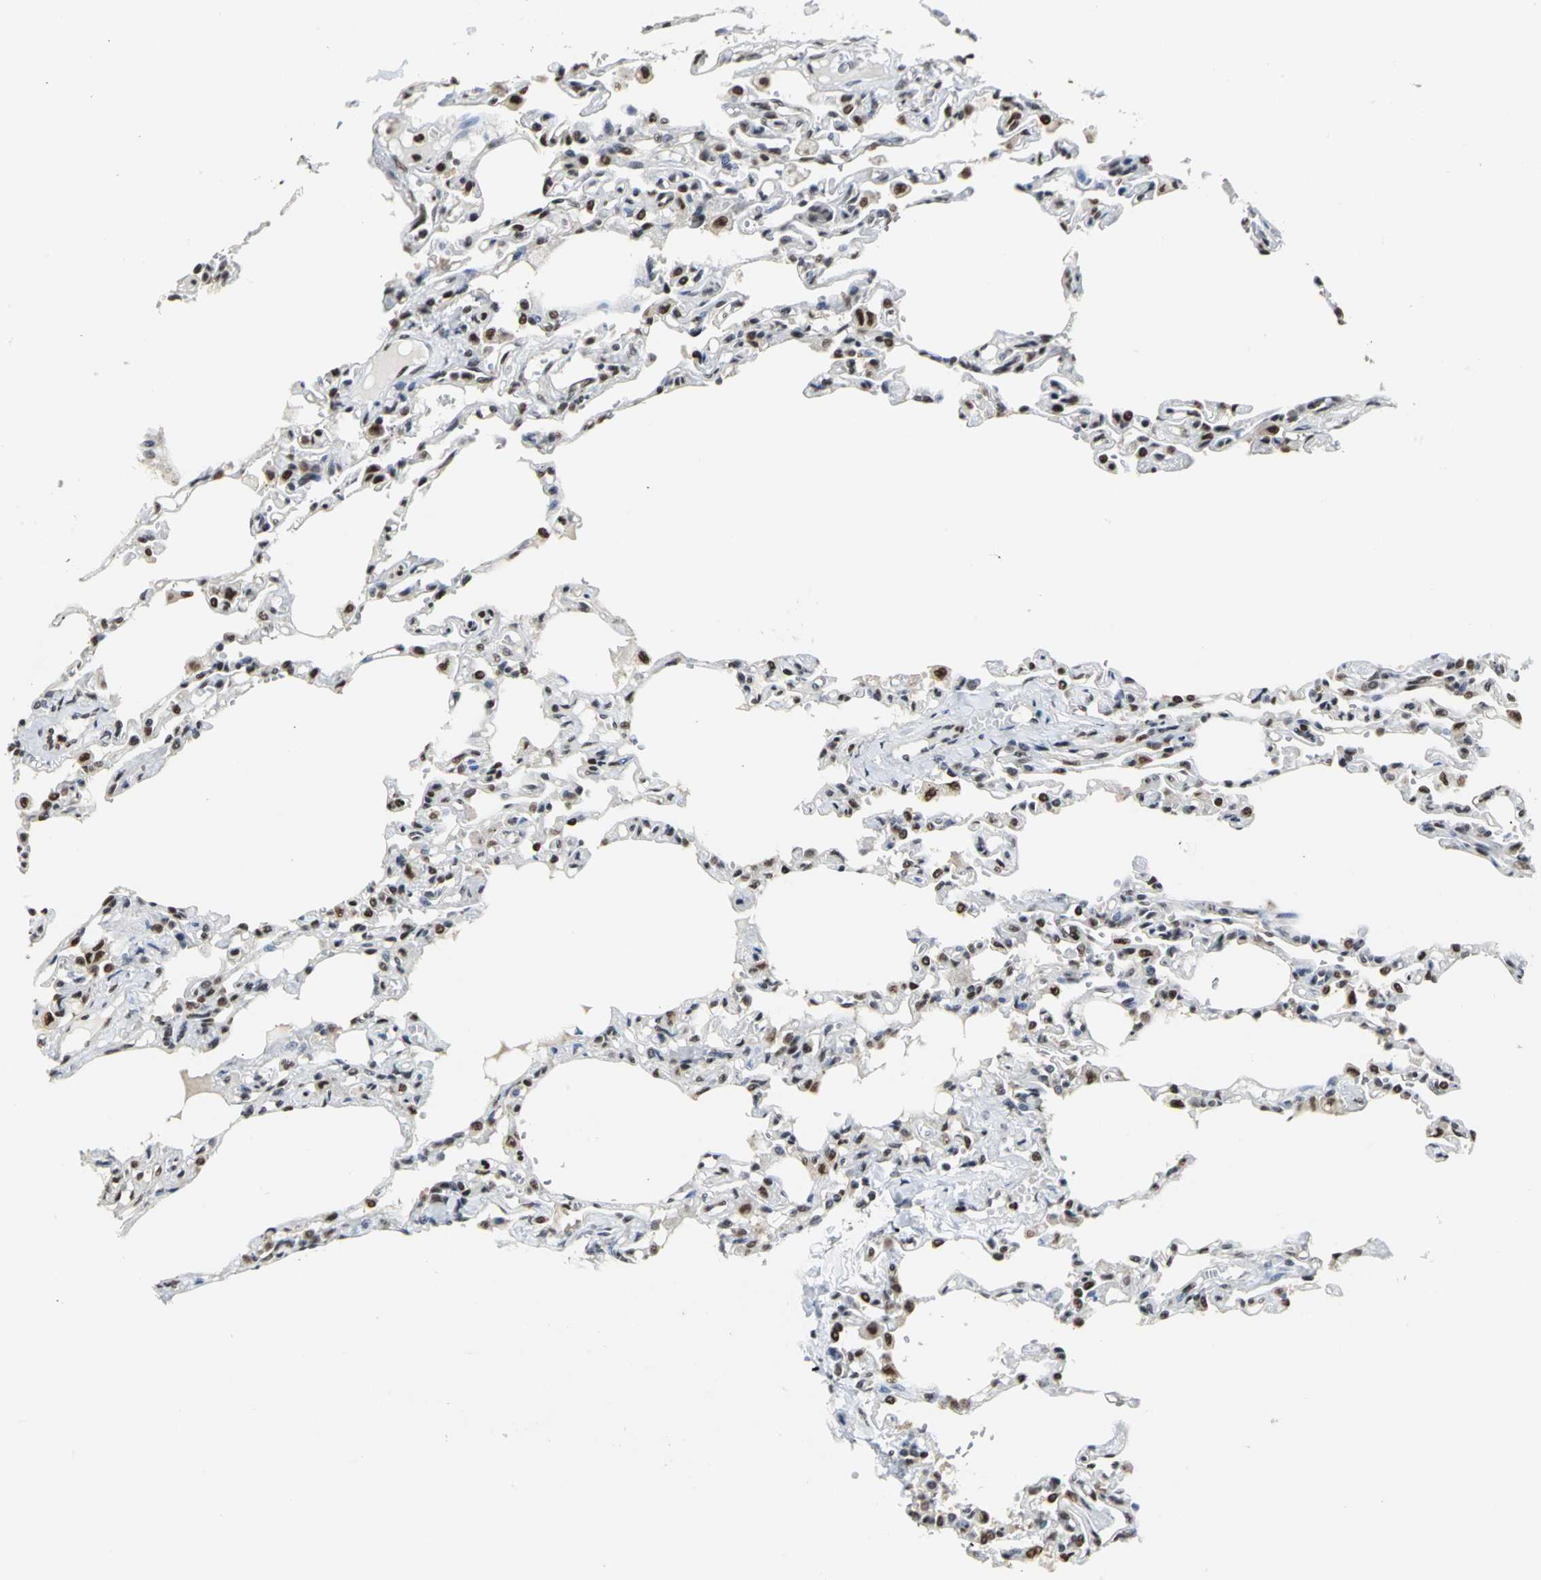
{"staining": {"intensity": "strong", "quantity": ">75%", "location": "nuclear"}, "tissue": "lung", "cell_type": "Alveolar cells", "image_type": "normal", "snomed": [{"axis": "morphology", "description": "Normal tissue, NOS"}, {"axis": "topography", "description": "Lung"}], "caption": "Protein staining of unremarkable lung reveals strong nuclear staining in about >75% of alveolar cells.", "gene": "CCDC88C", "patient": {"sex": "male", "age": 21}}